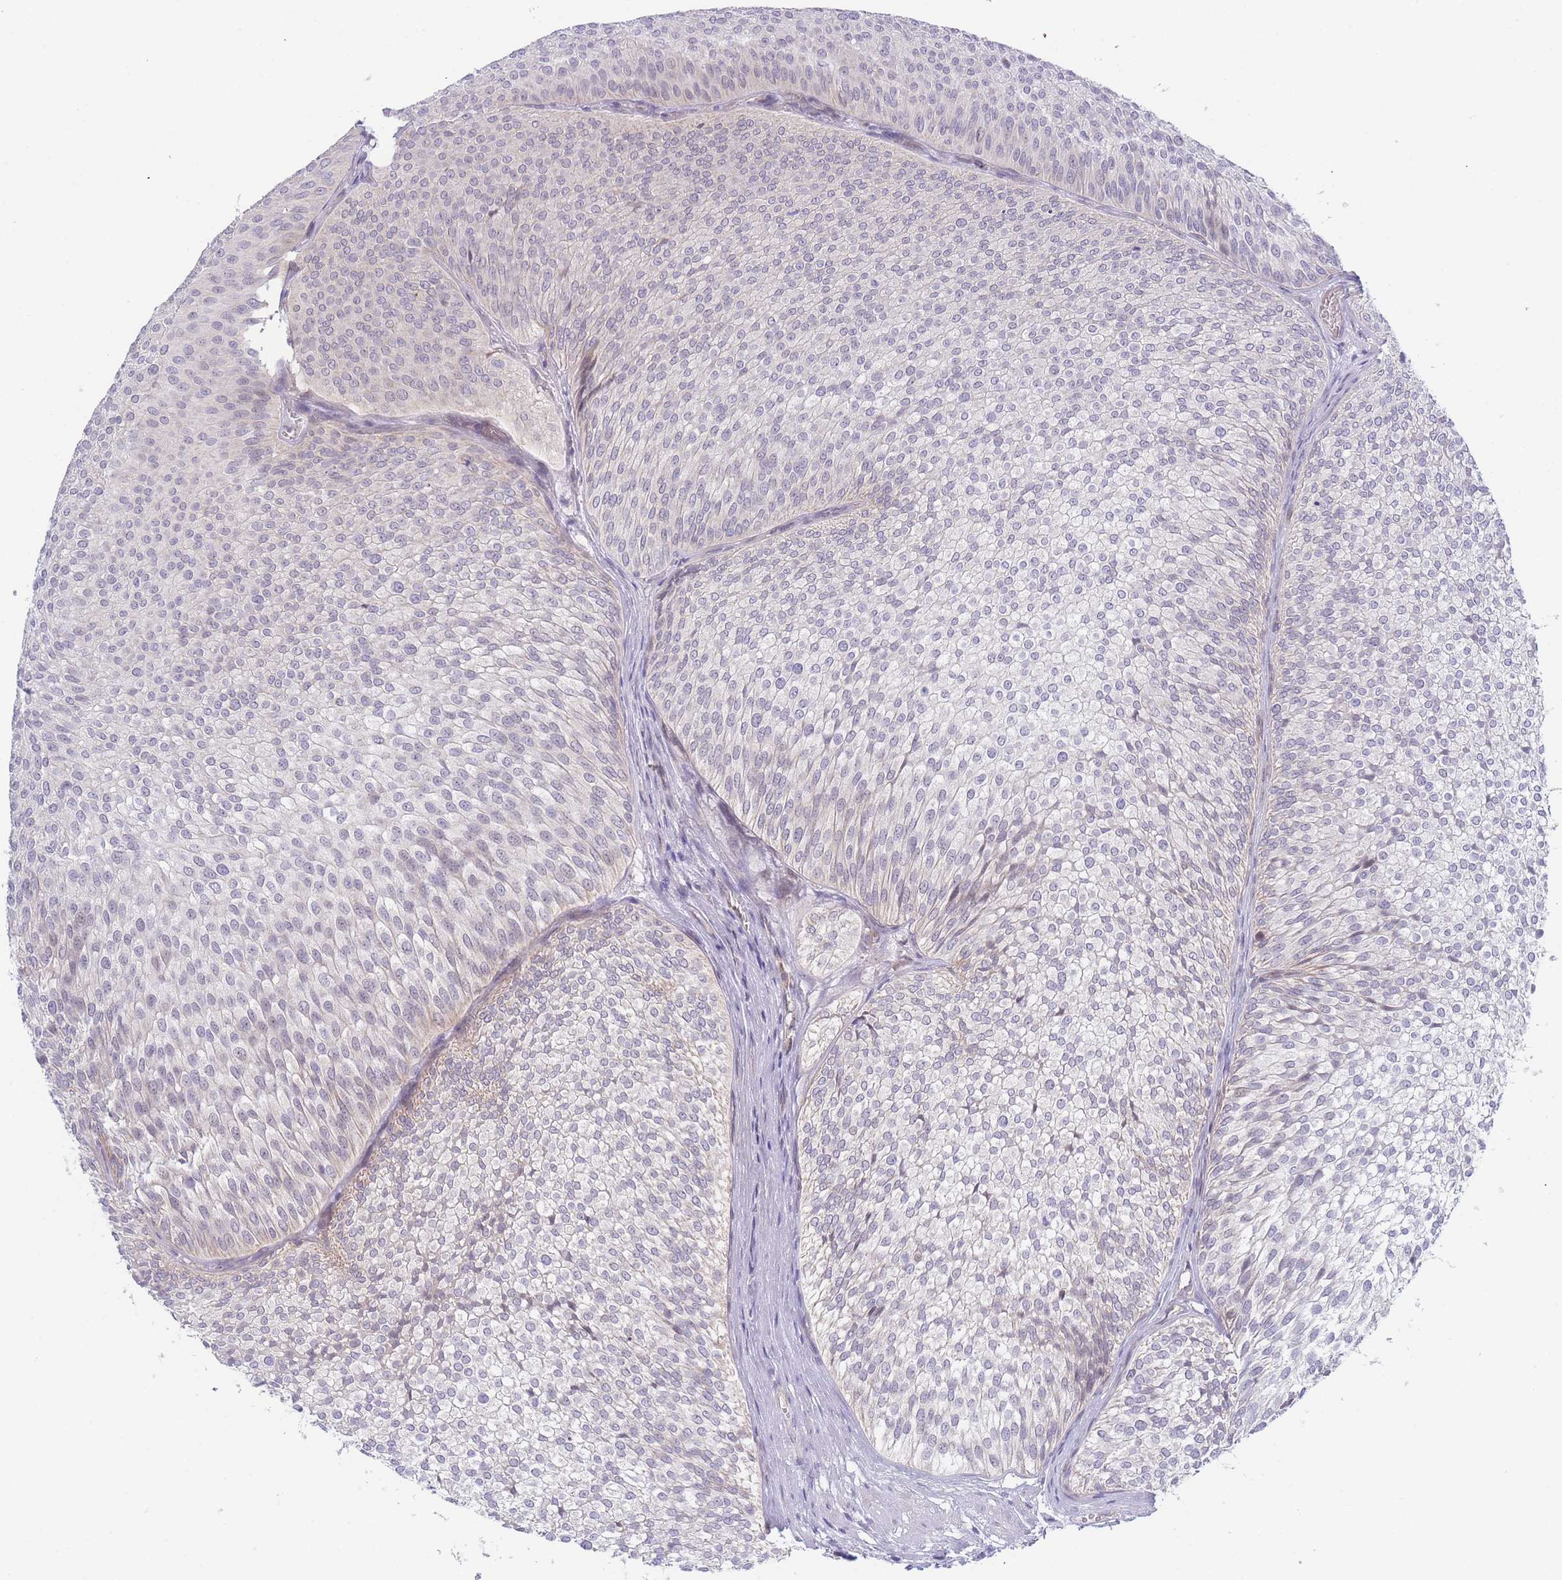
{"staining": {"intensity": "weak", "quantity": "<25%", "location": "nuclear"}, "tissue": "urothelial cancer", "cell_type": "Tumor cells", "image_type": "cancer", "snomed": [{"axis": "morphology", "description": "Urothelial carcinoma, Low grade"}, {"axis": "topography", "description": "Urinary bladder"}], "caption": "IHC of urothelial carcinoma (low-grade) displays no staining in tumor cells. Brightfield microscopy of immunohistochemistry (IHC) stained with DAB (3,3'-diaminobenzidine) (brown) and hematoxylin (blue), captured at high magnification.", "gene": "FAM227B", "patient": {"sex": "male", "age": 91}}